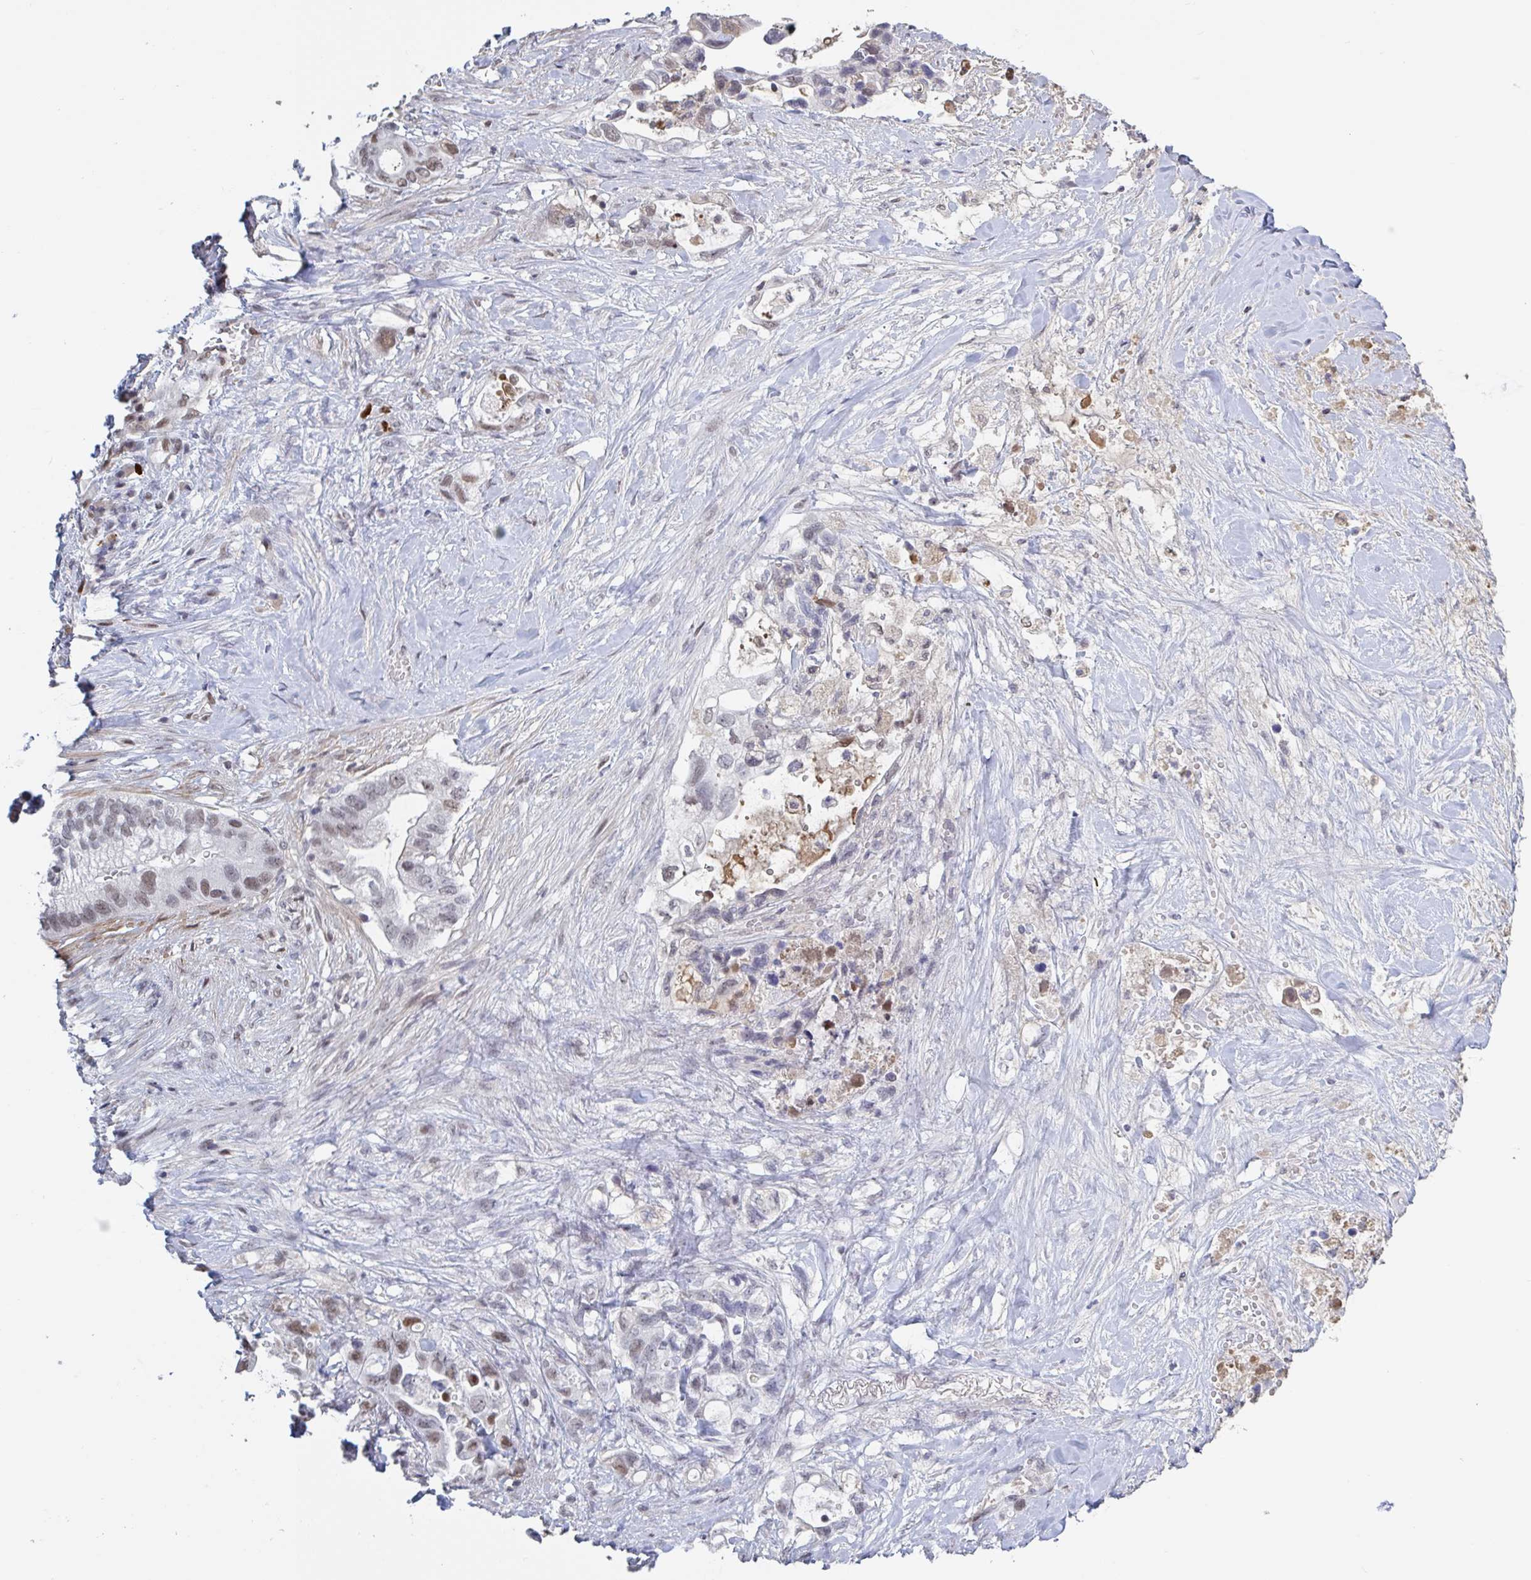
{"staining": {"intensity": "moderate", "quantity": "25%-75%", "location": "nuclear"}, "tissue": "pancreatic cancer", "cell_type": "Tumor cells", "image_type": "cancer", "snomed": [{"axis": "morphology", "description": "Adenocarcinoma, NOS"}, {"axis": "topography", "description": "Pancreas"}], "caption": "Pancreatic adenocarcinoma stained for a protein (brown) displays moderate nuclear positive positivity in approximately 25%-75% of tumor cells.", "gene": "BCL7B", "patient": {"sex": "female", "age": 72}}